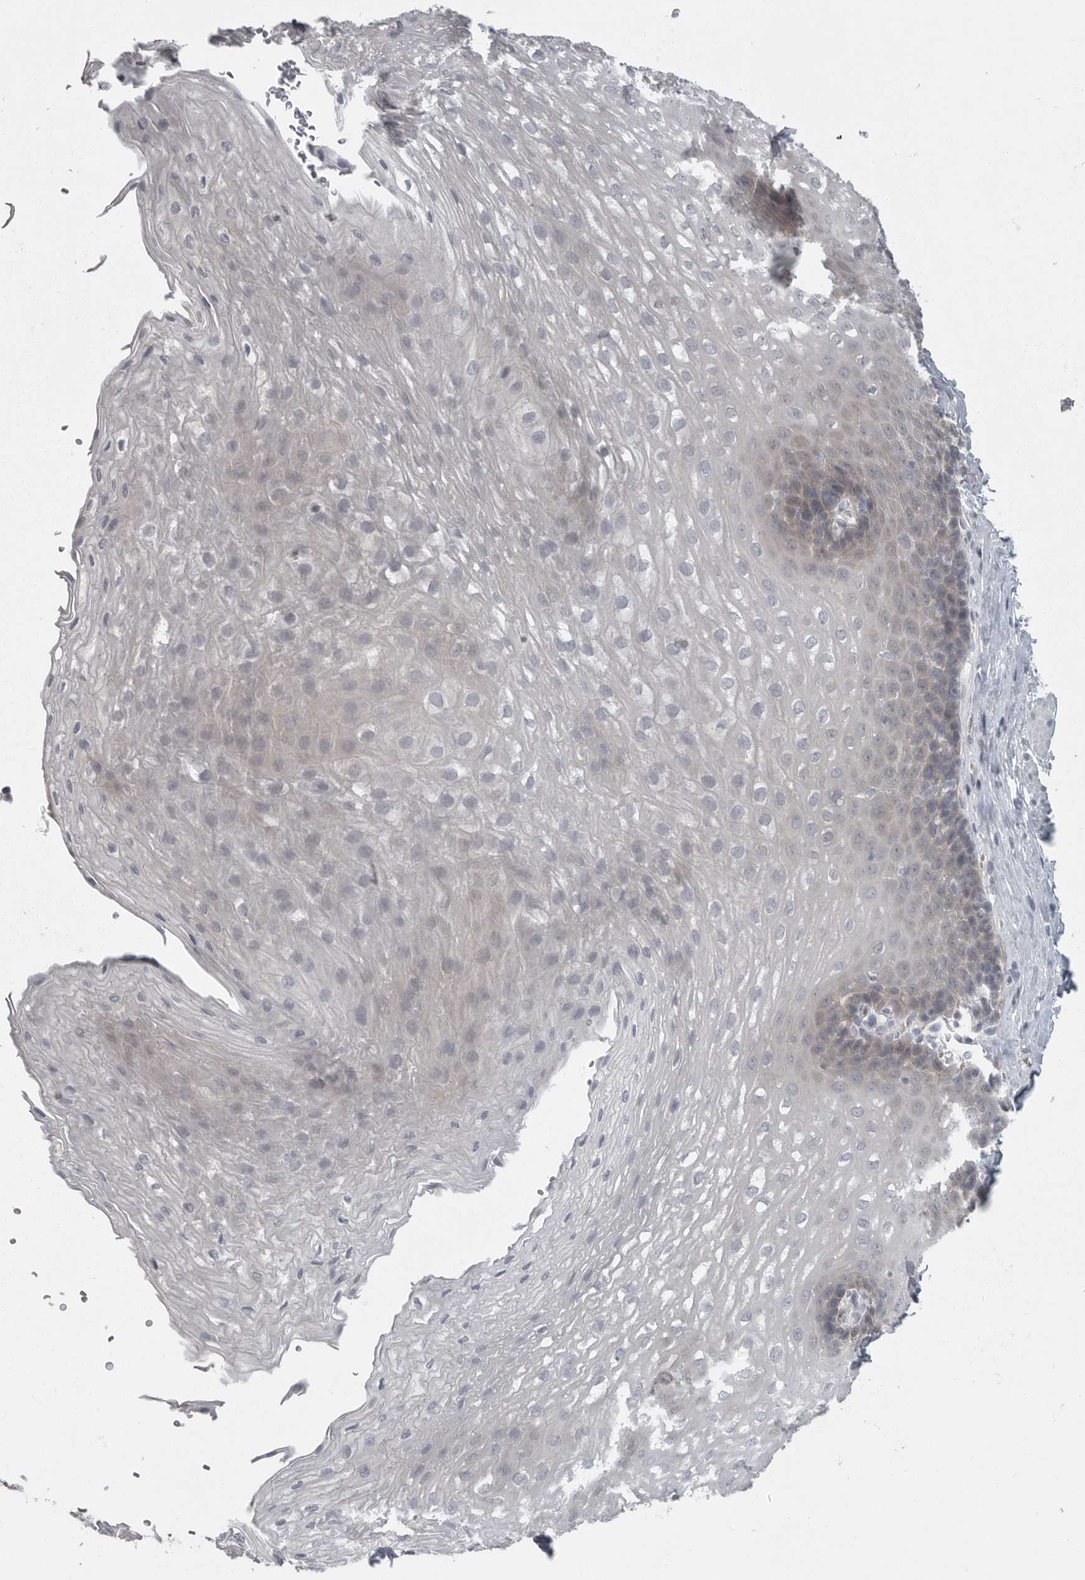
{"staining": {"intensity": "weak", "quantity": "<25%", "location": "cytoplasmic/membranous"}, "tissue": "esophagus", "cell_type": "Squamous epithelial cells", "image_type": "normal", "snomed": [{"axis": "morphology", "description": "Normal tissue, NOS"}, {"axis": "topography", "description": "Esophagus"}], "caption": "Immunohistochemistry image of benign esophagus: human esophagus stained with DAB exhibits no significant protein staining in squamous epithelial cells. (DAB IHC visualized using brightfield microscopy, high magnification).", "gene": "PHF13", "patient": {"sex": "female", "age": 66}}